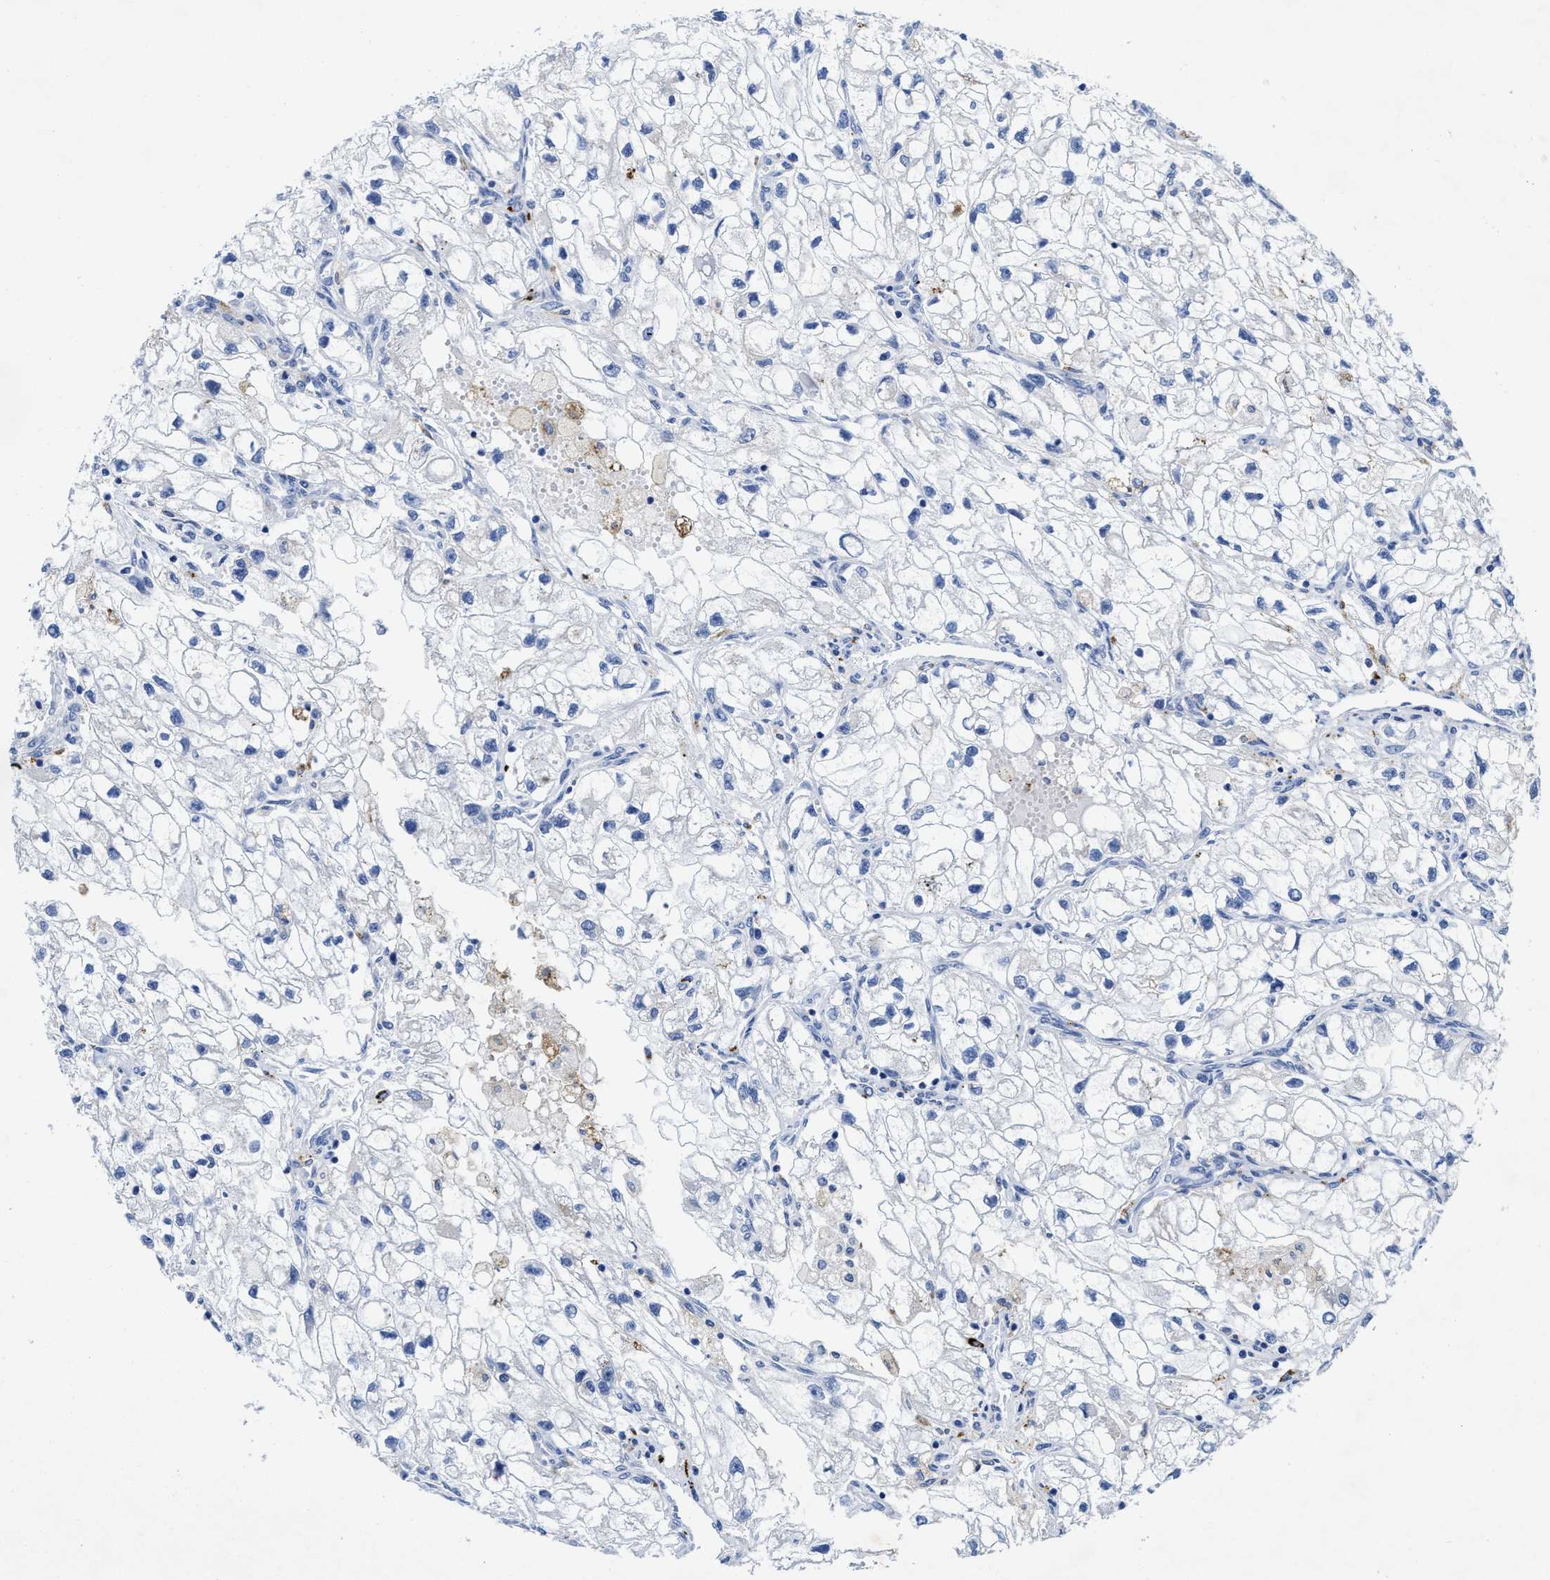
{"staining": {"intensity": "negative", "quantity": "none", "location": "none"}, "tissue": "renal cancer", "cell_type": "Tumor cells", "image_type": "cancer", "snomed": [{"axis": "morphology", "description": "Adenocarcinoma, NOS"}, {"axis": "topography", "description": "Kidney"}], "caption": "Immunohistochemical staining of renal cancer shows no significant expression in tumor cells.", "gene": "TBRG4", "patient": {"sex": "female", "age": 70}}